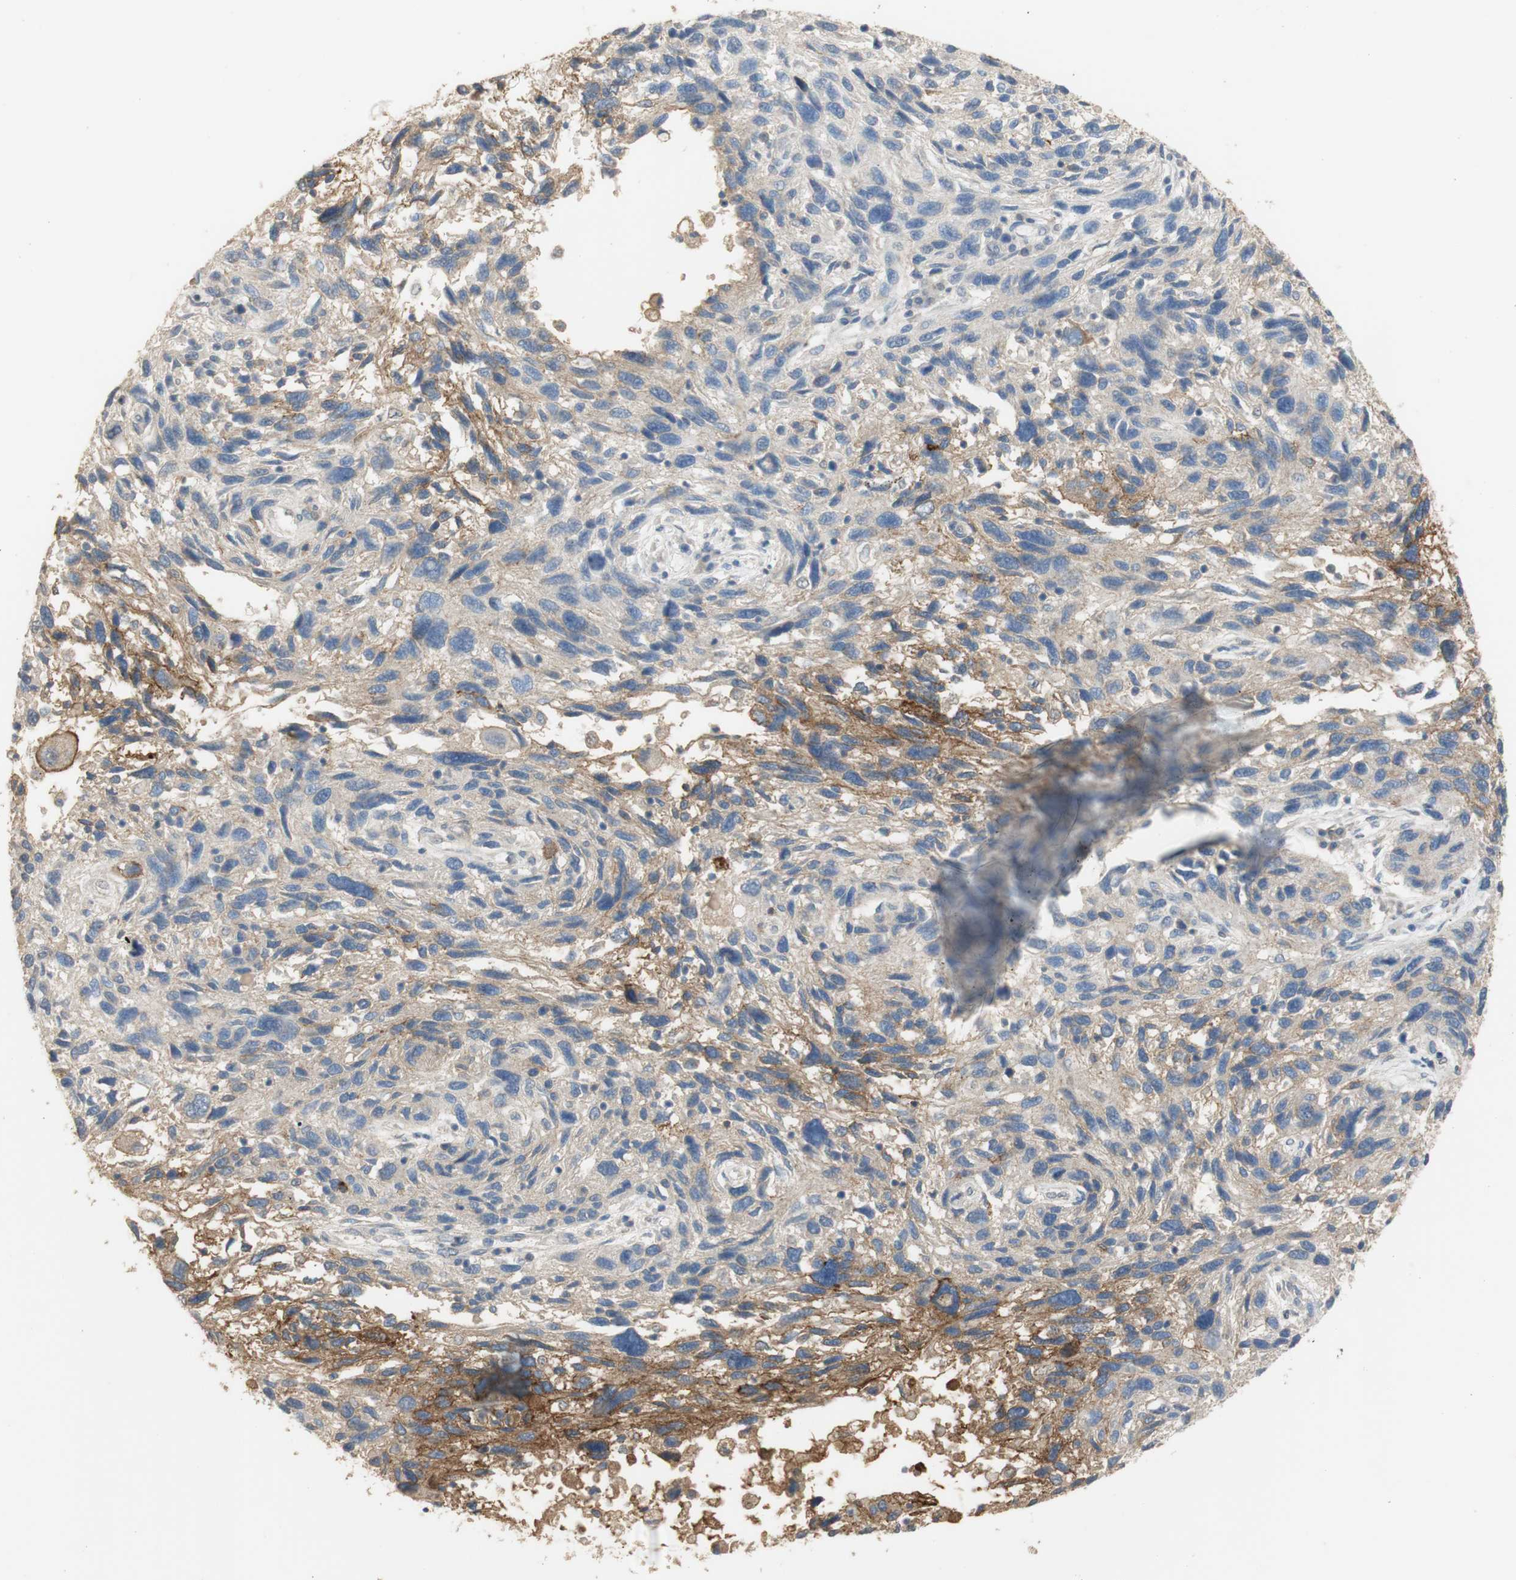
{"staining": {"intensity": "moderate", "quantity": "25%-75%", "location": "cytoplasmic/membranous"}, "tissue": "melanoma", "cell_type": "Tumor cells", "image_type": "cancer", "snomed": [{"axis": "morphology", "description": "Malignant melanoma, NOS"}, {"axis": "topography", "description": "Skin"}], "caption": "There is medium levels of moderate cytoplasmic/membranous expression in tumor cells of melanoma, as demonstrated by immunohistochemical staining (brown color).", "gene": "L1CAM", "patient": {"sex": "male", "age": 53}}